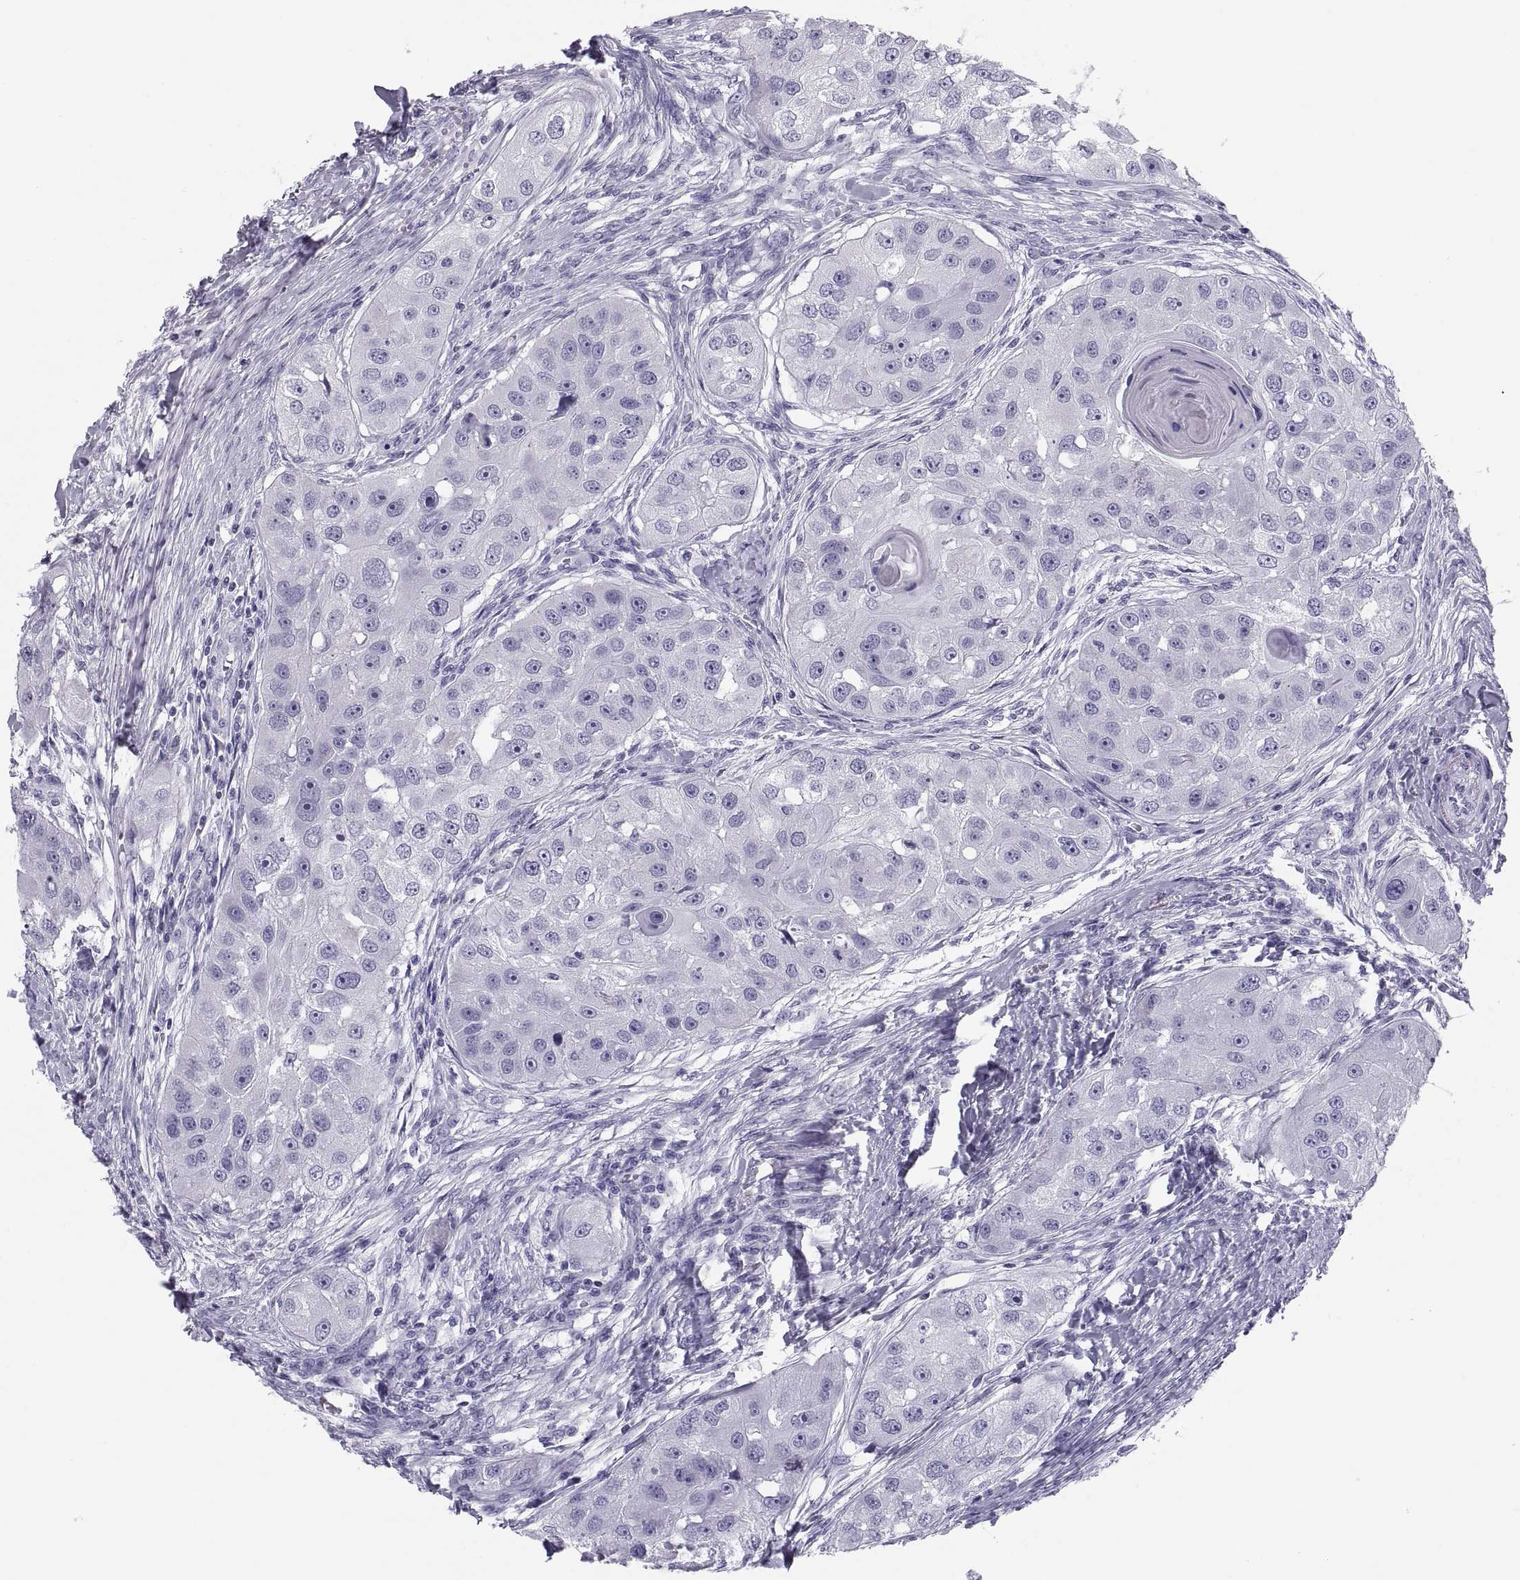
{"staining": {"intensity": "negative", "quantity": "none", "location": "none"}, "tissue": "head and neck cancer", "cell_type": "Tumor cells", "image_type": "cancer", "snomed": [{"axis": "morphology", "description": "Squamous cell carcinoma, NOS"}, {"axis": "topography", "description": "Head-Neck"}], "caption": "Head and neck cancer was stained to show a protein in brown. There is no significant expression in tumor cells.", "gene": "PAX2", "patient": {"sex": "male", "age": 51}}